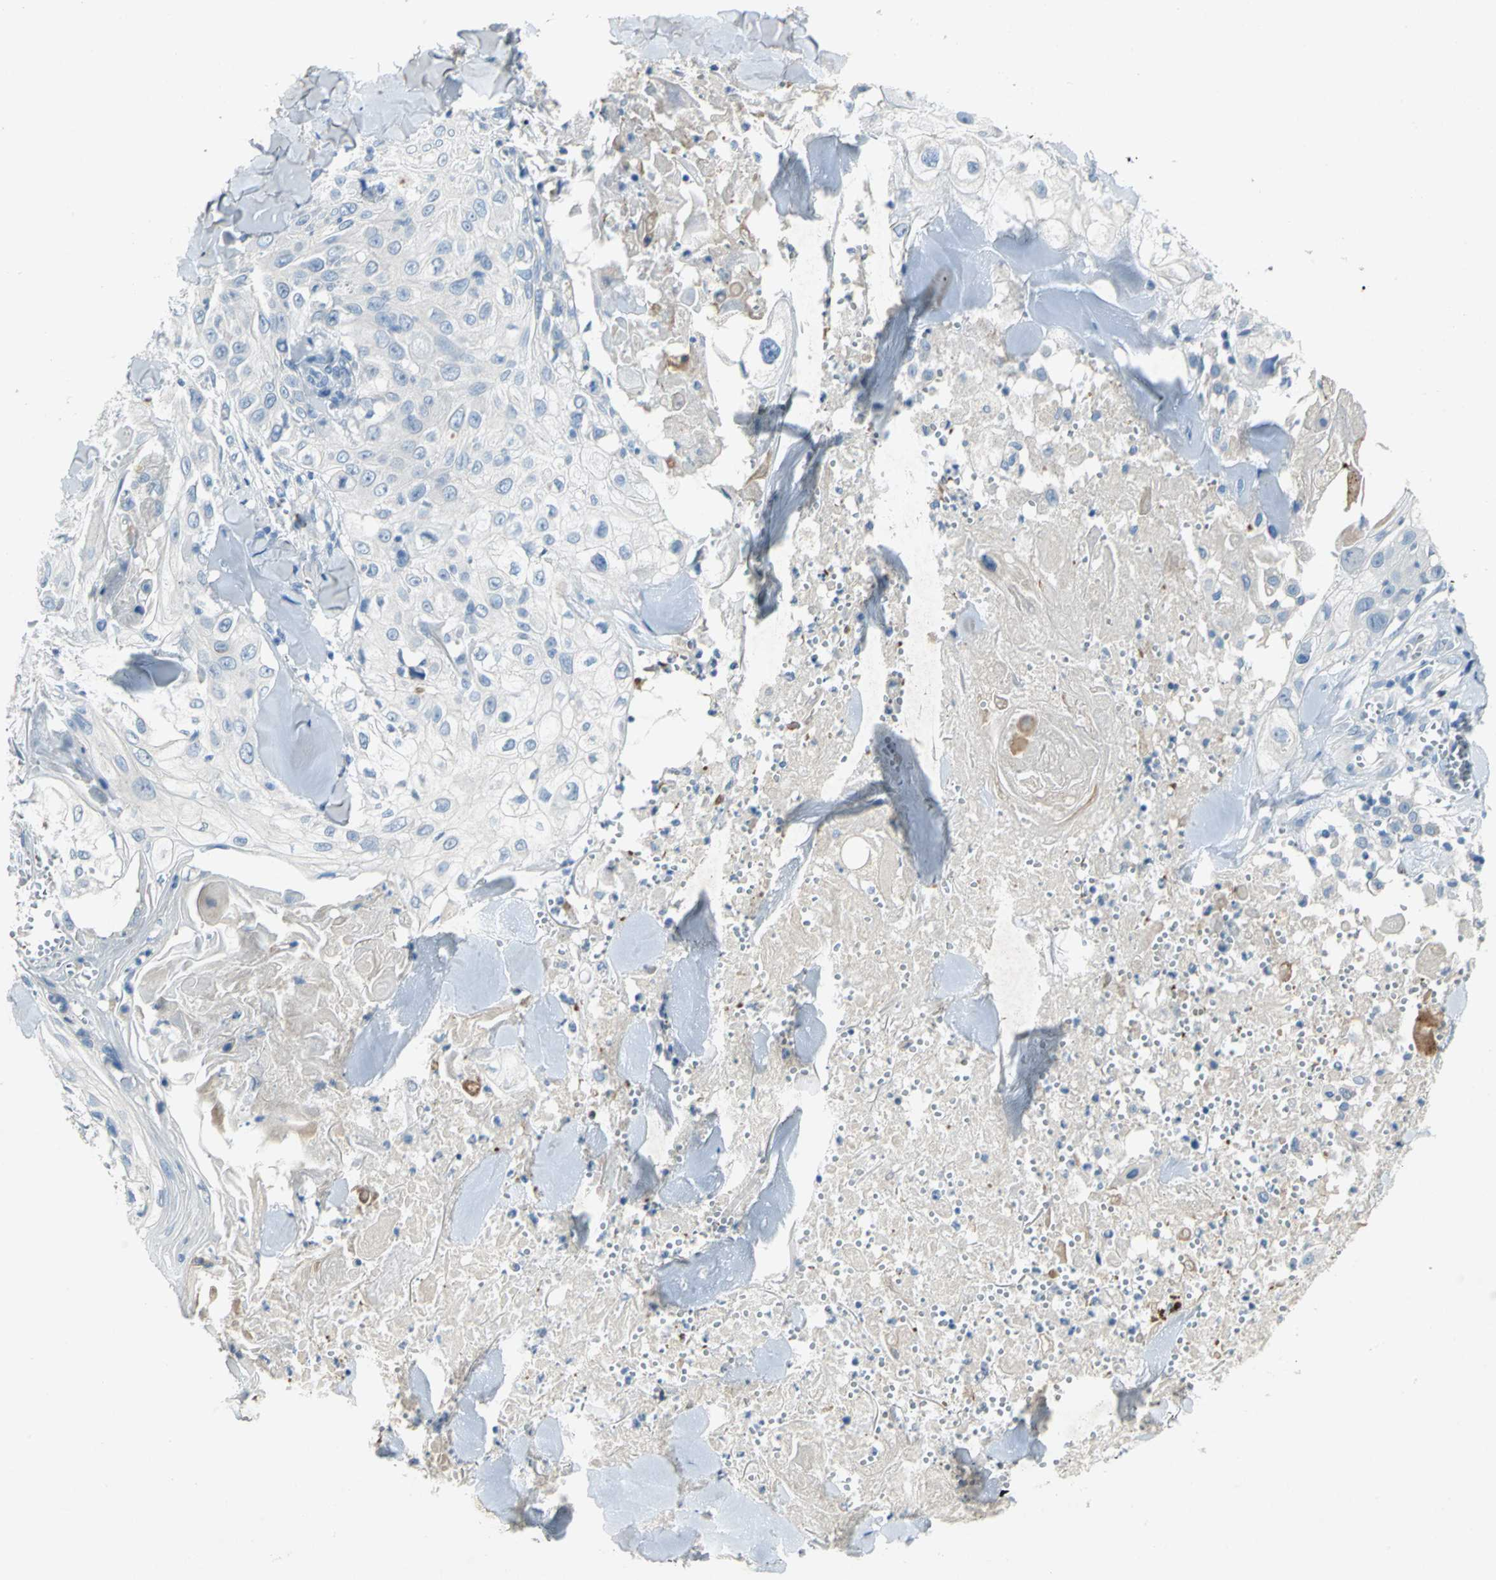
{"staining": {"intensity": "negative", "quantity": "none", "location": "none"}, "tissue": "skin cancer", "cell_type": "Tumor cells", "image_type": "cancer", "snomed": [{"axis": "morphology", "description": "Squamous cell carcinoma, NOS"}, {"axis": "topography", "description": "Skin"}], "caption": "This is an immunohistochemistry photomicrograph of squamous cell carcinoma (skin). There is no expression in tumor cells.", "gene": "PTGDS", "patient": {"sex": "male", "age": 86}}